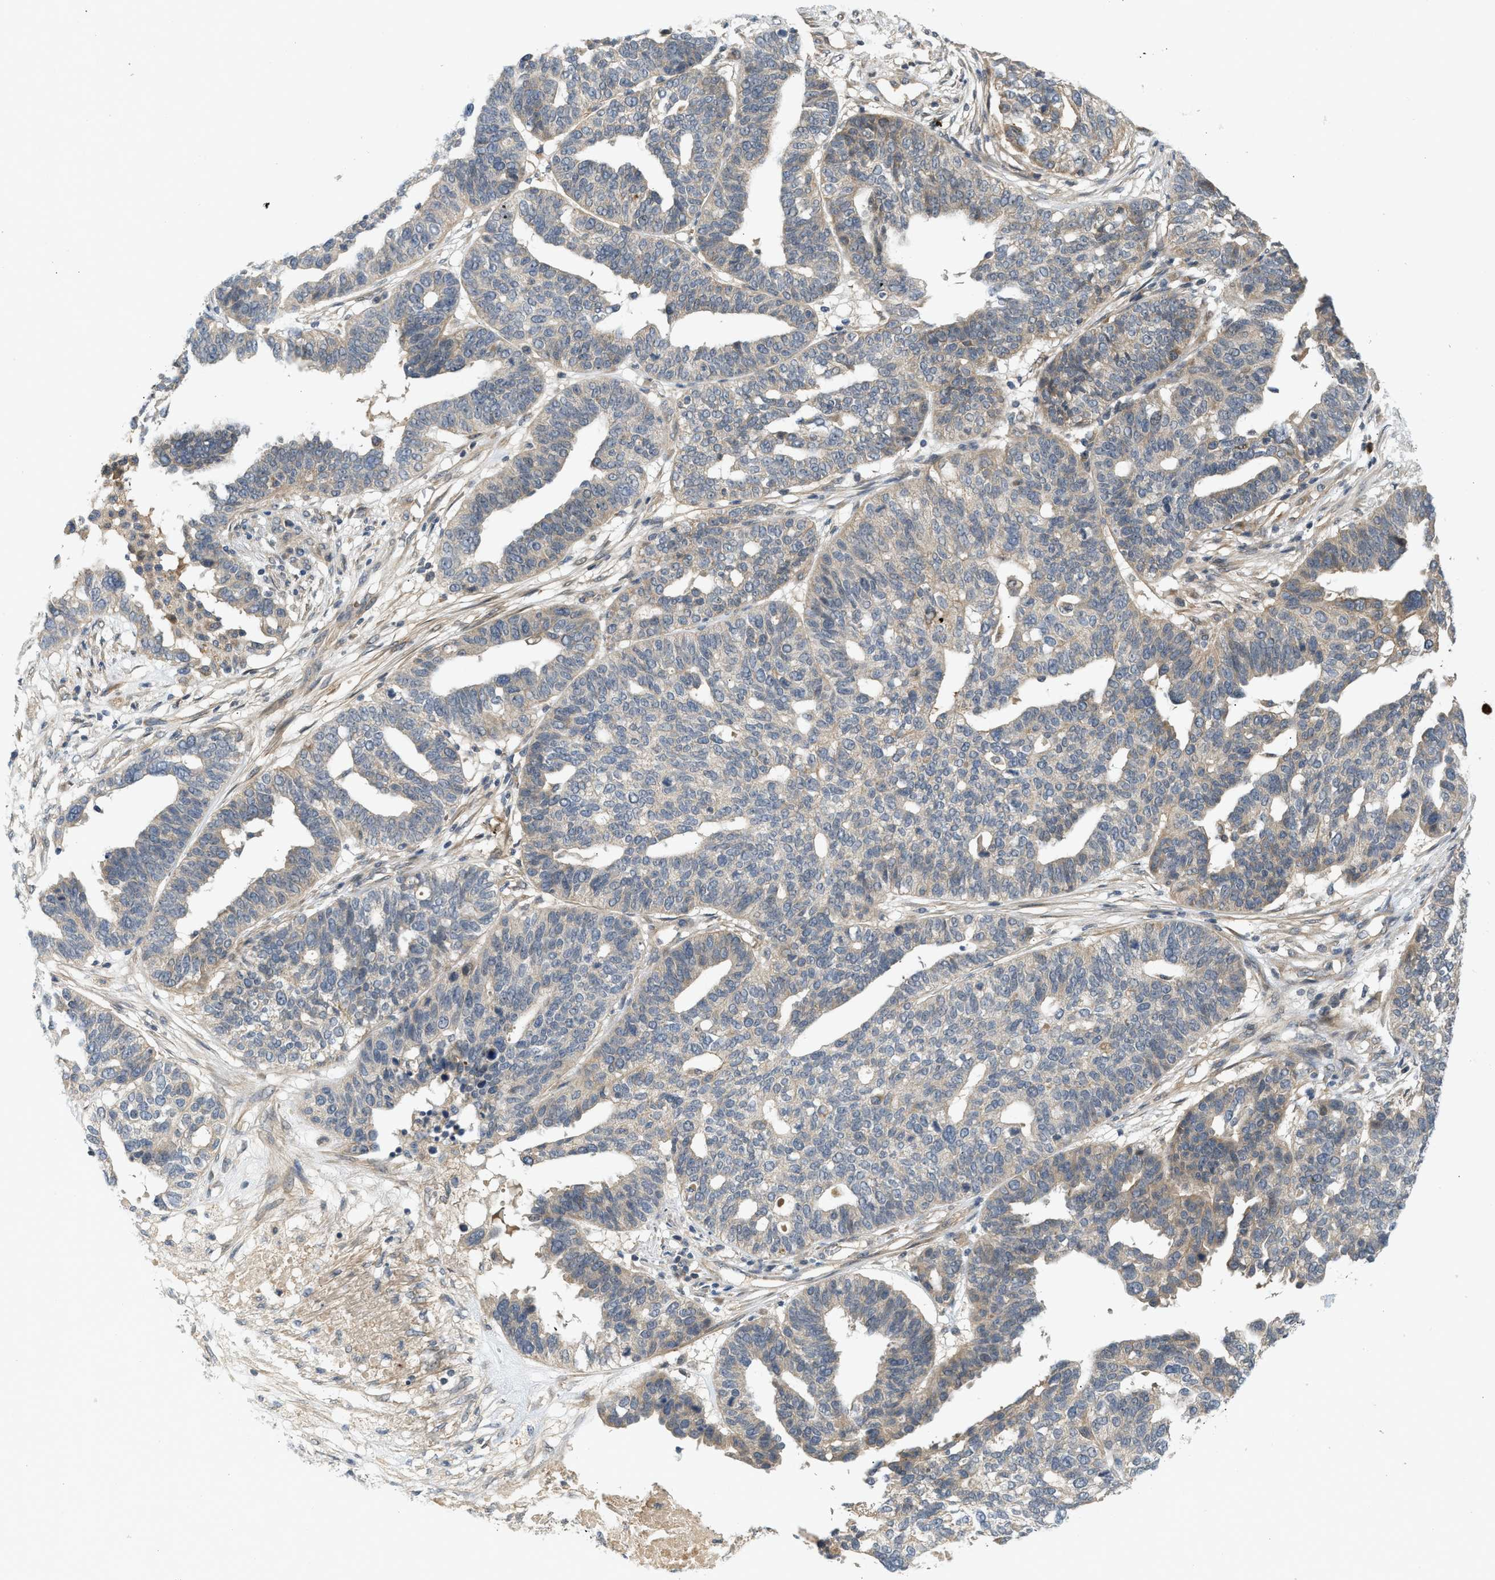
{"staining": {"intensity": "weak", "quantity": "<25%", "location": "cytoplasmic/membranous"}, "tissue": "ovarian cancer", "cell_type": "Tumor cells", "image_type": "cancer", "snomed": [{"axis": "morphology", "description": "Cystadenocarcinoma, serous, NOS"}, {"axis": "topography", "description": "Ovary"}], "caption": "Immunohistochemistry histopathology image of ovarian cancer stained for a protein (brown), which shows no expression in tumor cells.", "gene": "ADCY8", "patient": {"sex": "female", "age": 59}}